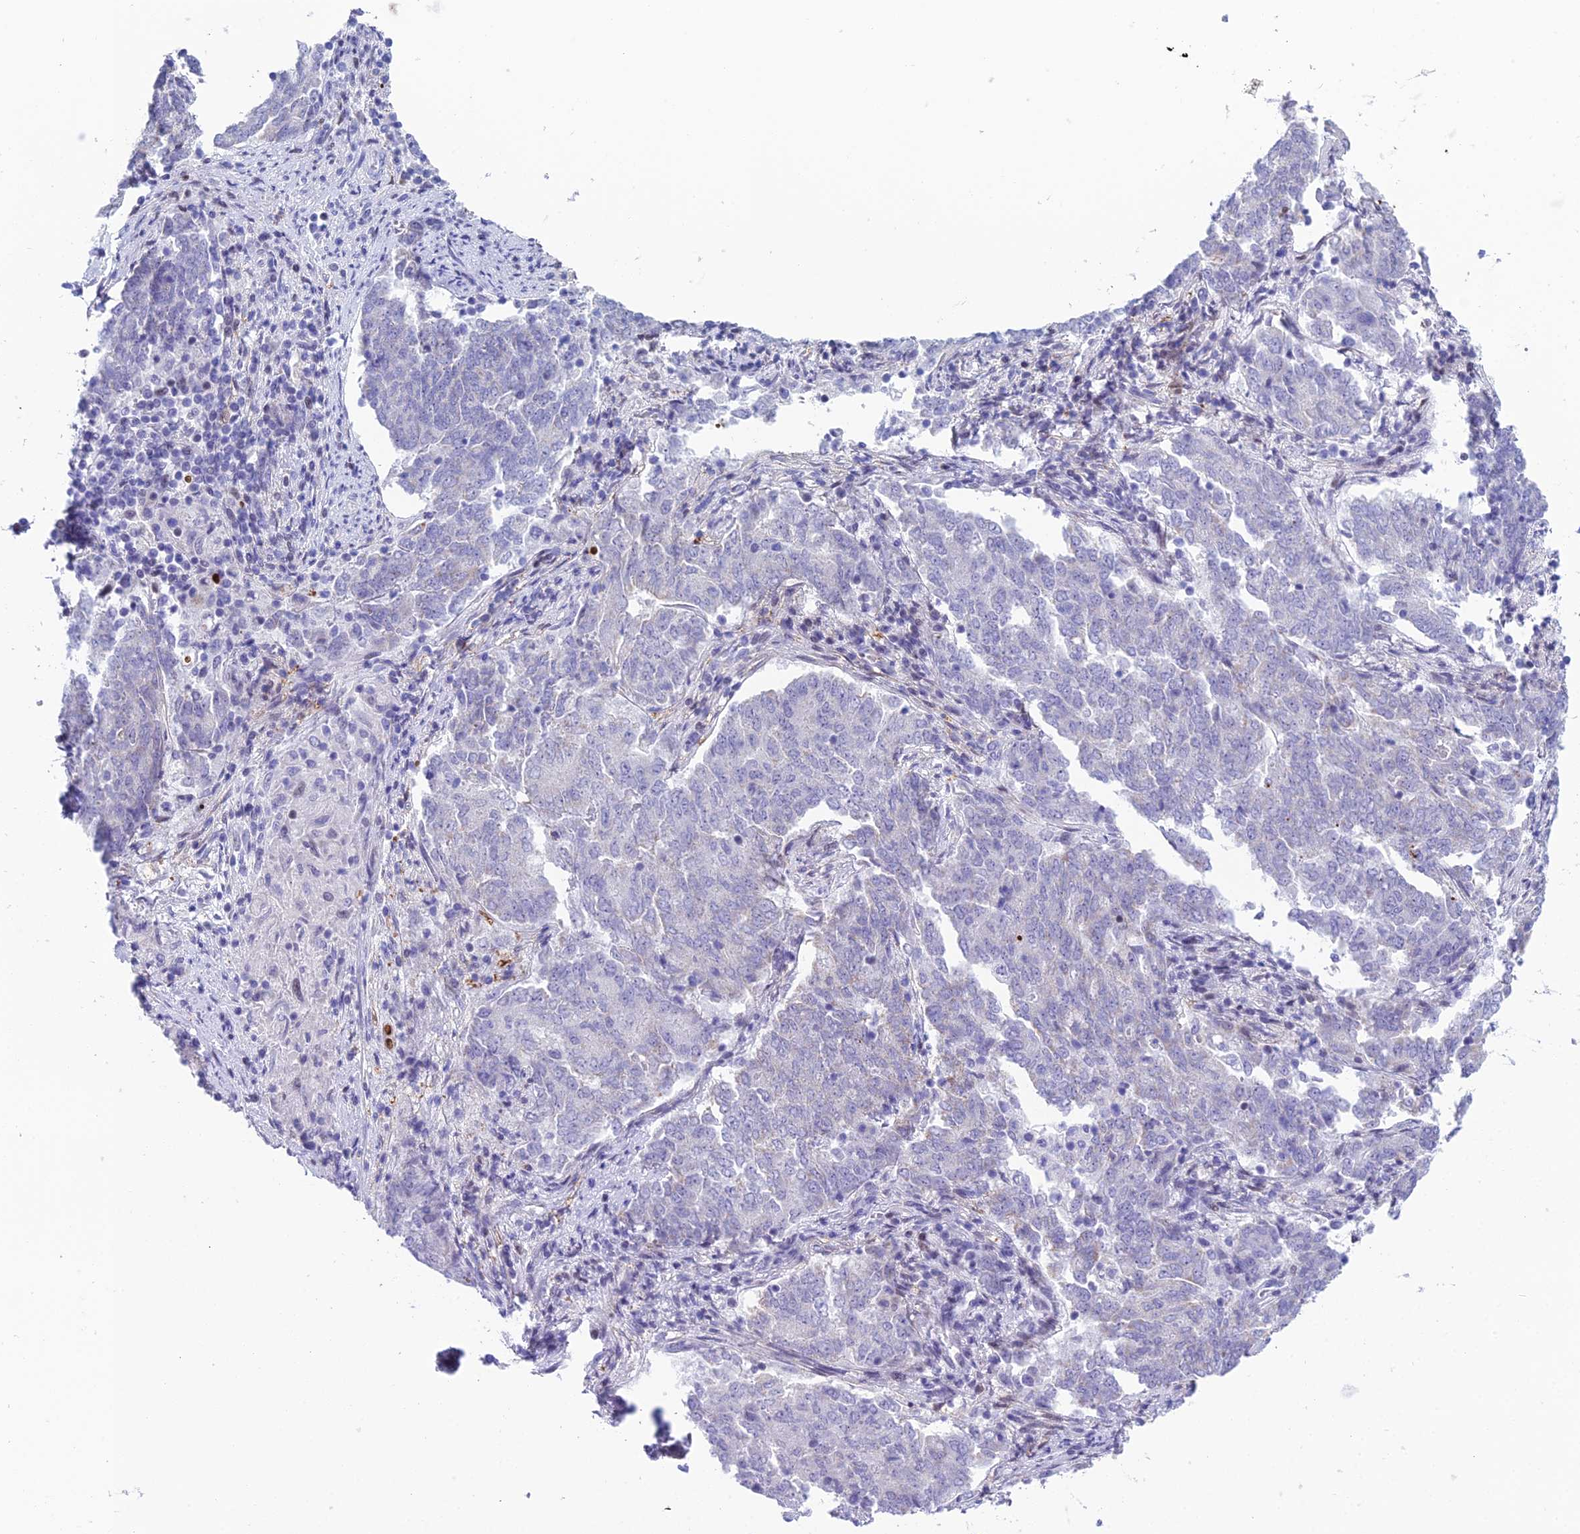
{"staining": {"intensity": "negative", "quantity": "none", "location": "none"}, "tissue": "endometrial cancer", "cell_type": "Tumor cells", "image_type": "cancer", "snomed": [{"axis": "morphology", "description": "Adenocarcinoma, NOS"}, {"axis": "topography", "description": "Endometrium"}], "caption": "Protein analysis of endometrial cancer (adenocarcinoma) displays no significant staining in tumor cells.", "gene": "CC2D2A", "patient": {"sex": "female", "age": 80}}